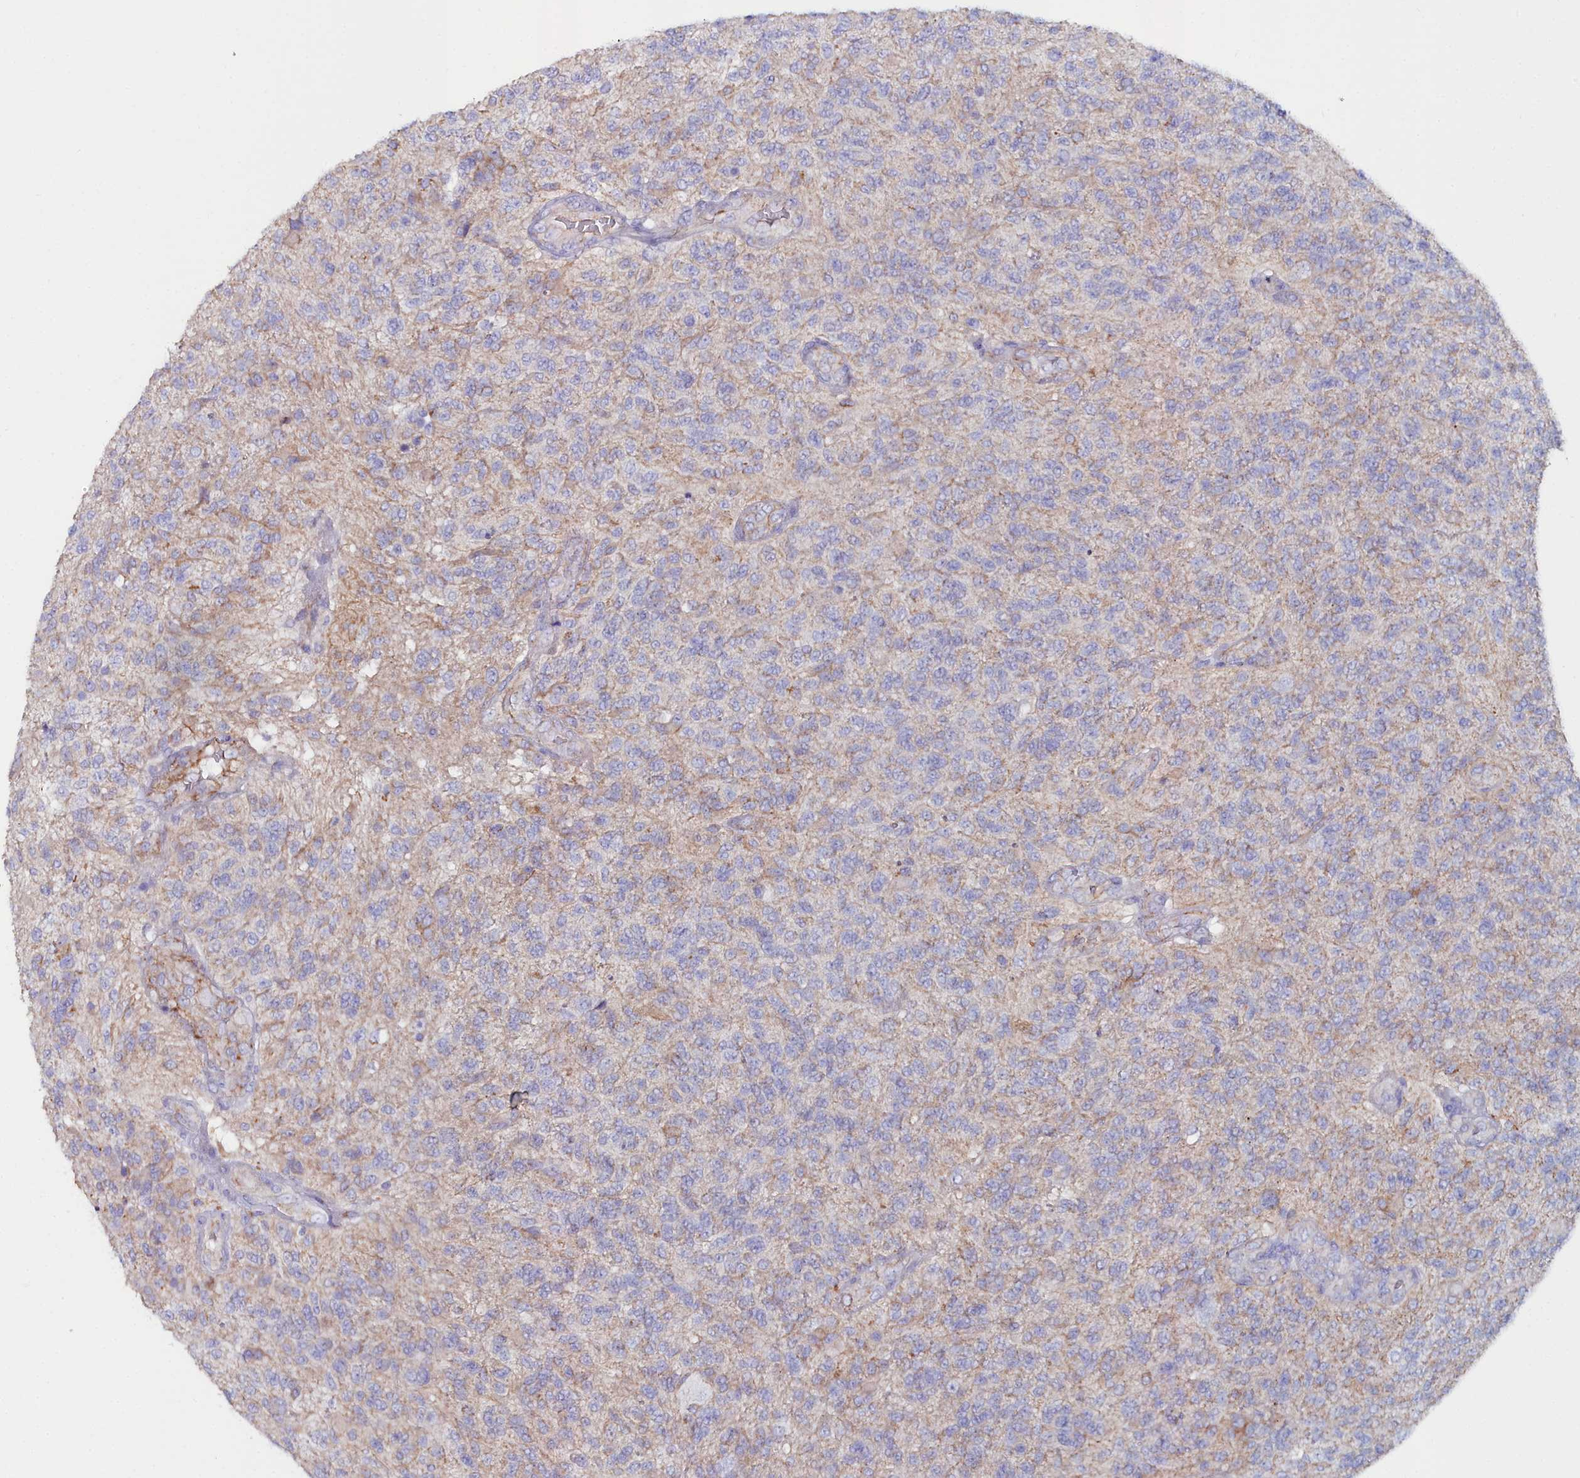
{"staining": {"intensity": "negative", "quantity": "none", "location": "none"}, "tissue": "glioma", "cell_type": "Tumor cells", "image_type": "cancer", "snomed": [{"axis": "morphology", "description": "Glioma, malignant, High grade"}, {"axis": "topography", "description": "Brain"}], "caption": "This is an immunohistochemistry (IHC) image of human glioma. There is no staining in tumor cells.", "gene": "SLC49A3", "patient": {"sex": "male", "age": 56}}